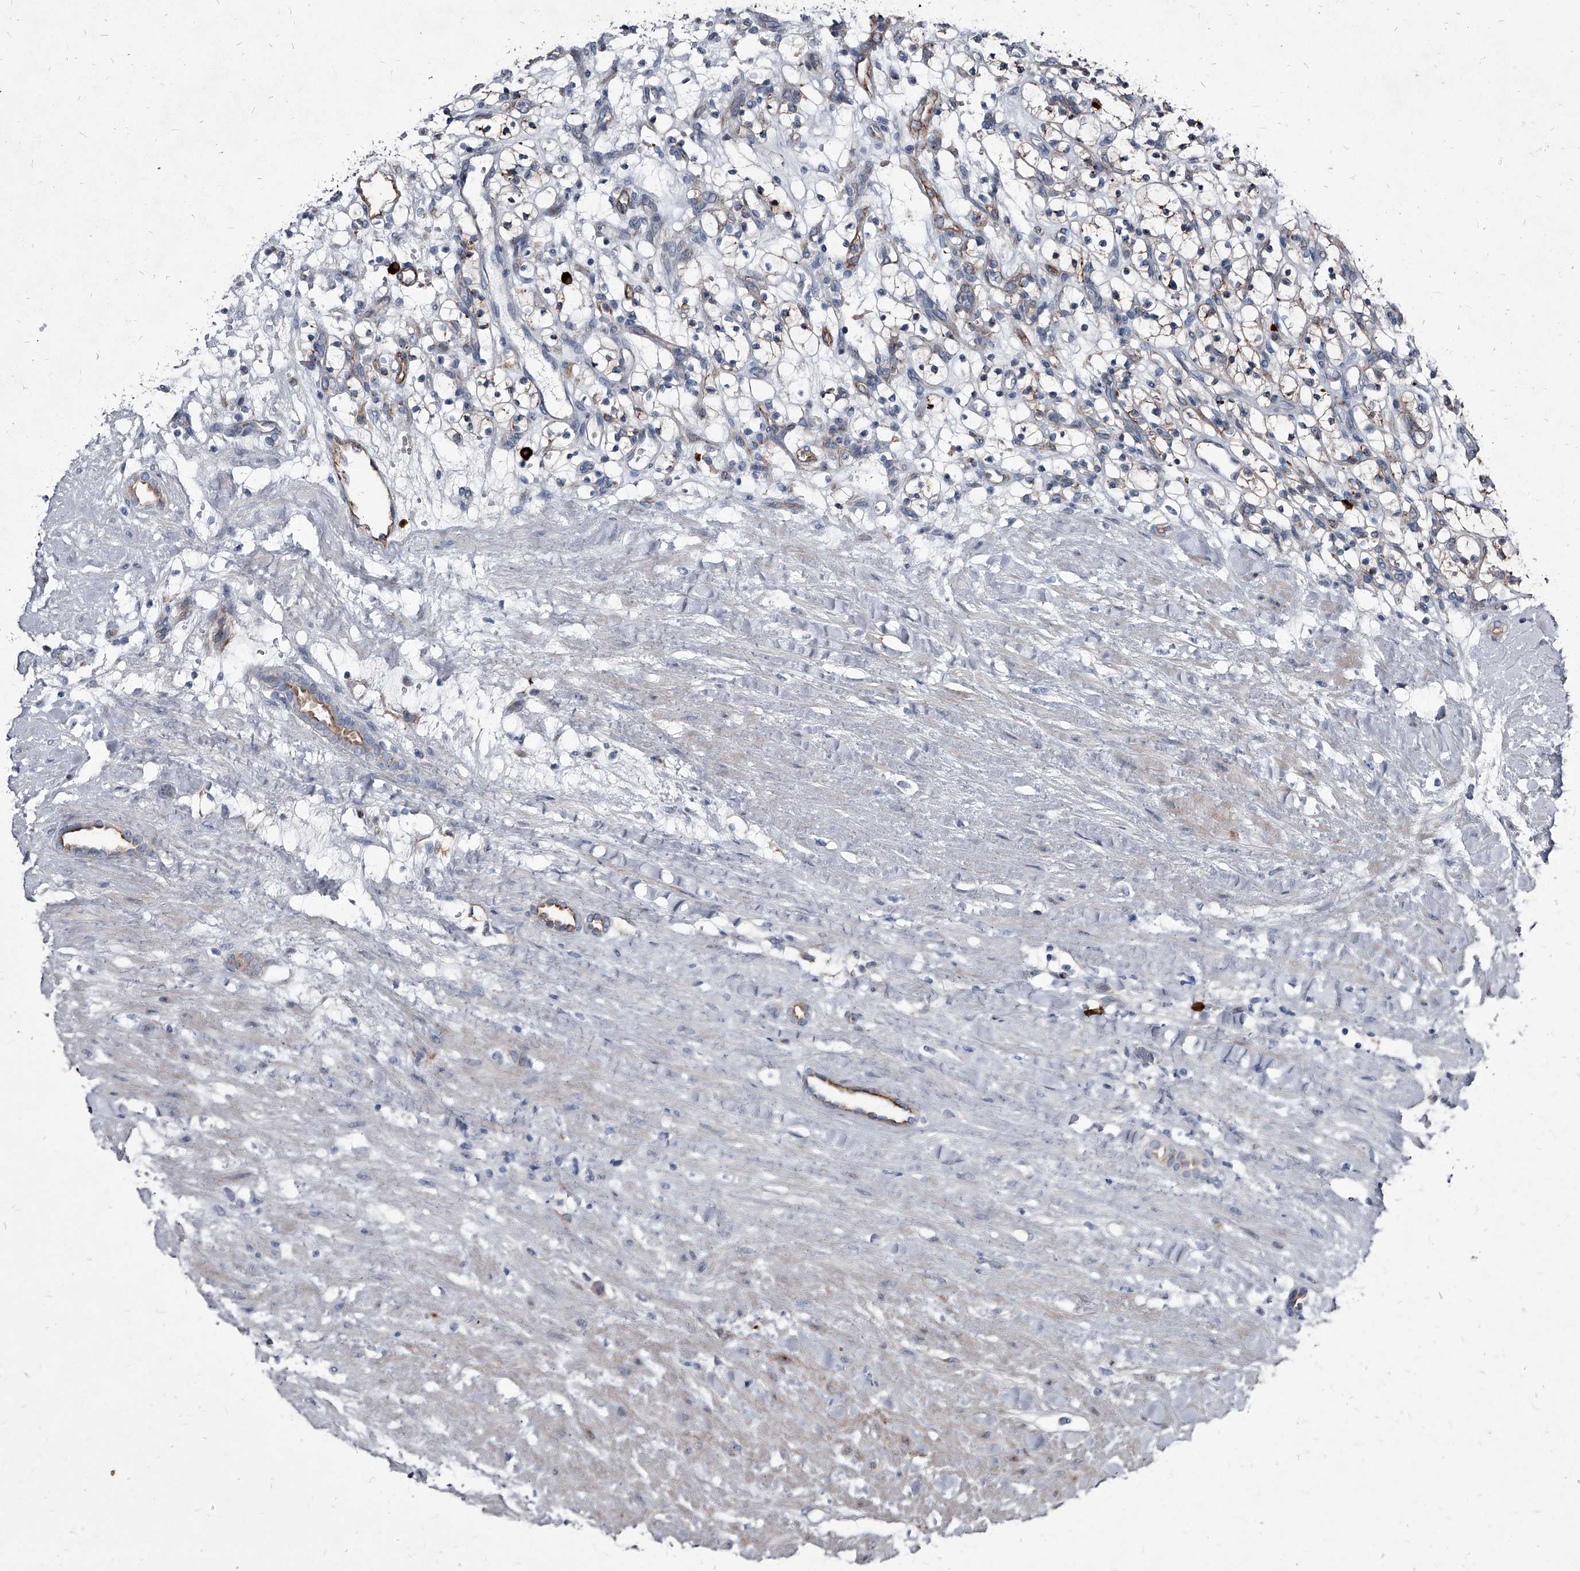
{"staining": {"intensity": "negative", "quantity": "none", "location": "none"}, "tissue": "renal cancer", "cell_type": "Tumor cells", "image_type": "cancer", "snomed": [{"axis": "morphology", "description": "Adenocarcinoma, NOS"}, {"axis": "topography", "description": "Kidney"}], "caption": "This is an immunohistochemistry (IHC) photomicrograph of human adenocarcinoma (renal). There is no staining in tumor cells.", "gene": "PGLYRP3", "patient": {"sex": "female", "age": 57}}